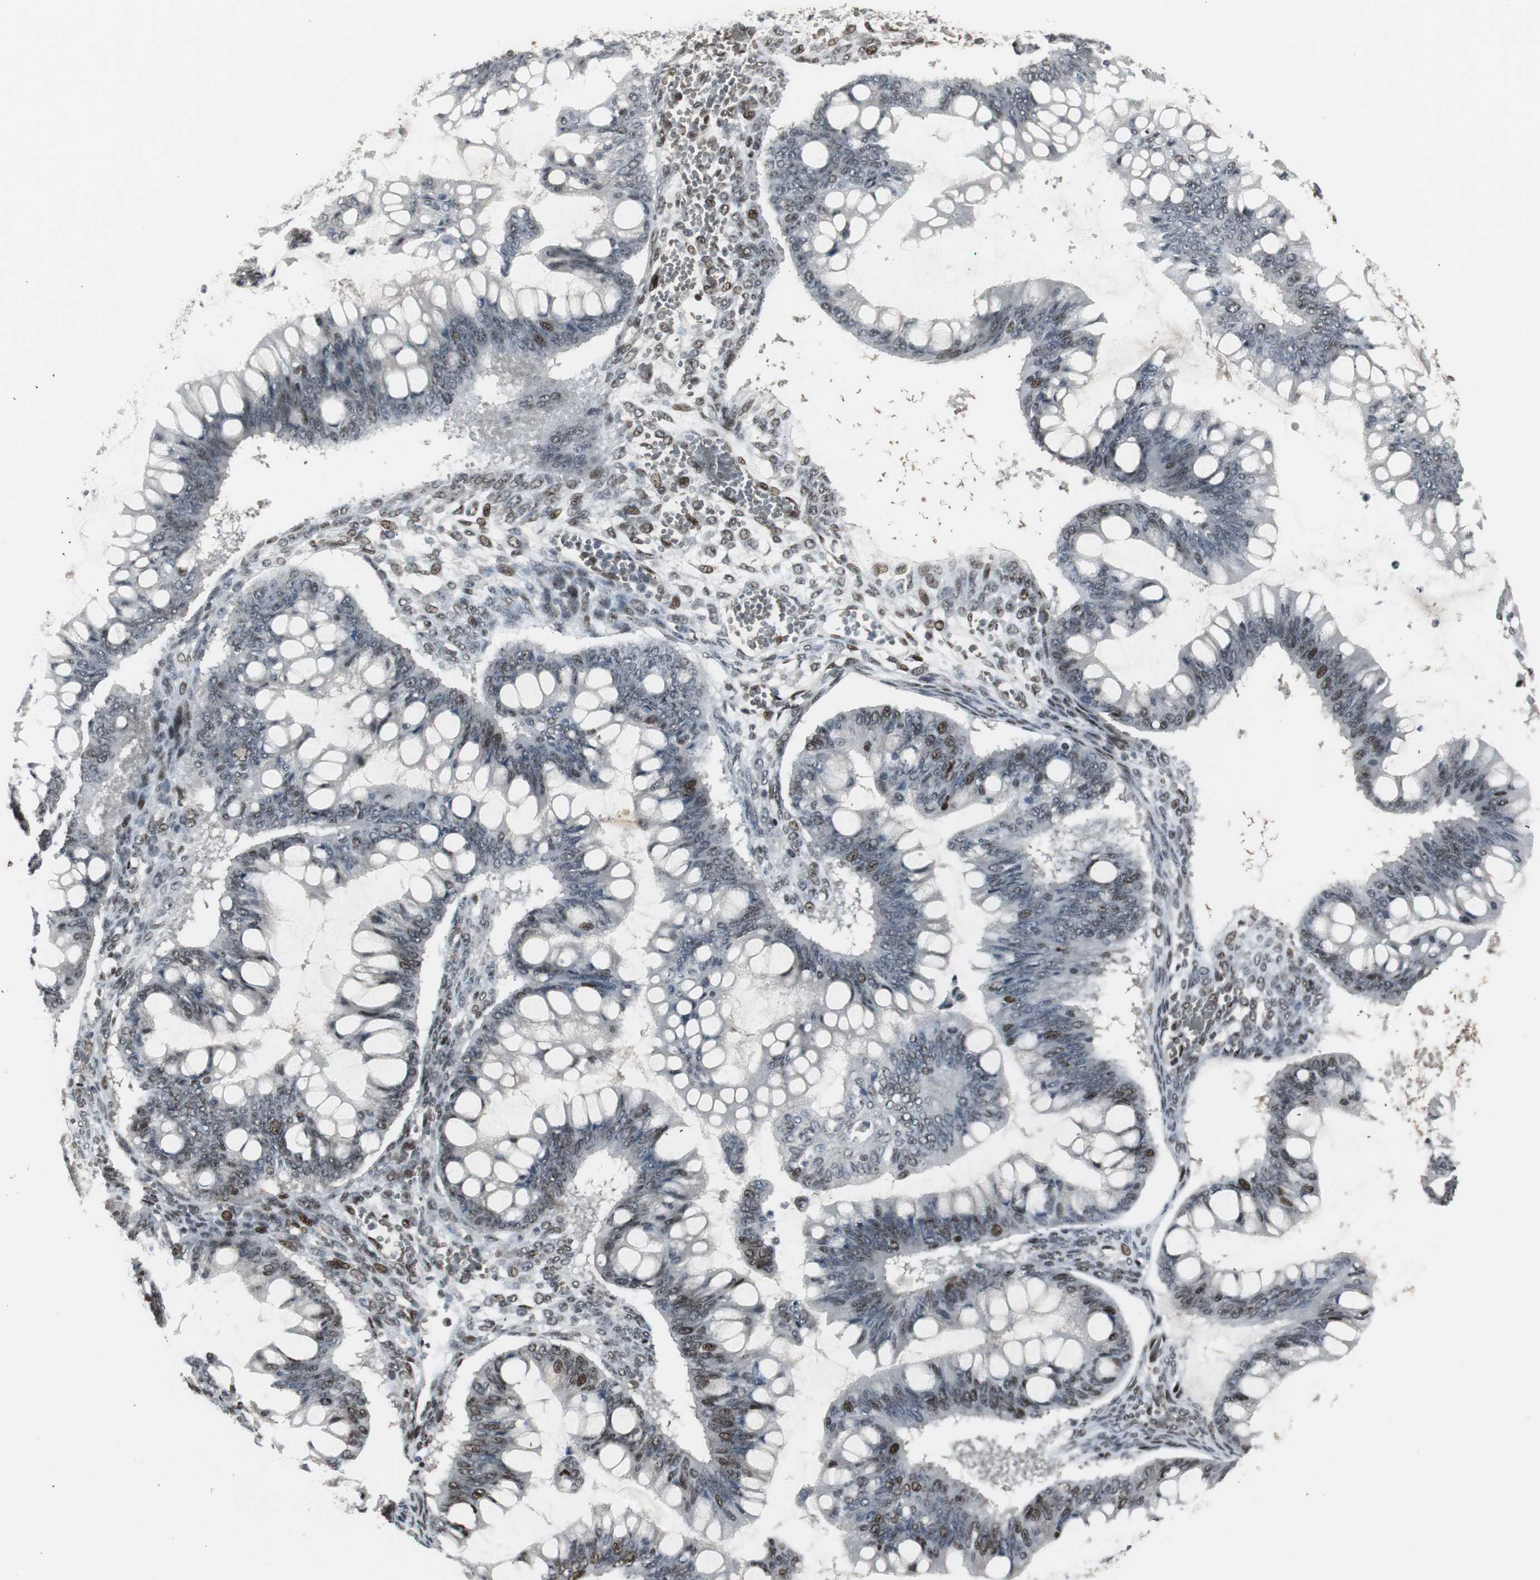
{"staining": {"intensity": "strong", "quantity": "<25%", "location": "nuclear"}, "tissue": "ovarian cancer", "cell_type": "Tumor cells", "image_type": "cancer", "snomed": [{"axis": "morphology", "description": "Cystadenocarcinoma, mucinous, NOS"}, {"axis": "topography", "description": "Ovary"}], "caption": "Immunohistochemistry (IHC) micrograph of human ovarian cancer stained for a protein (brown), which reveals medium levels of strong nuclear staining in approximately <25% of tumor cells.", "gene": "TAF5", "patient": {"sex": "female", "age": 73}}